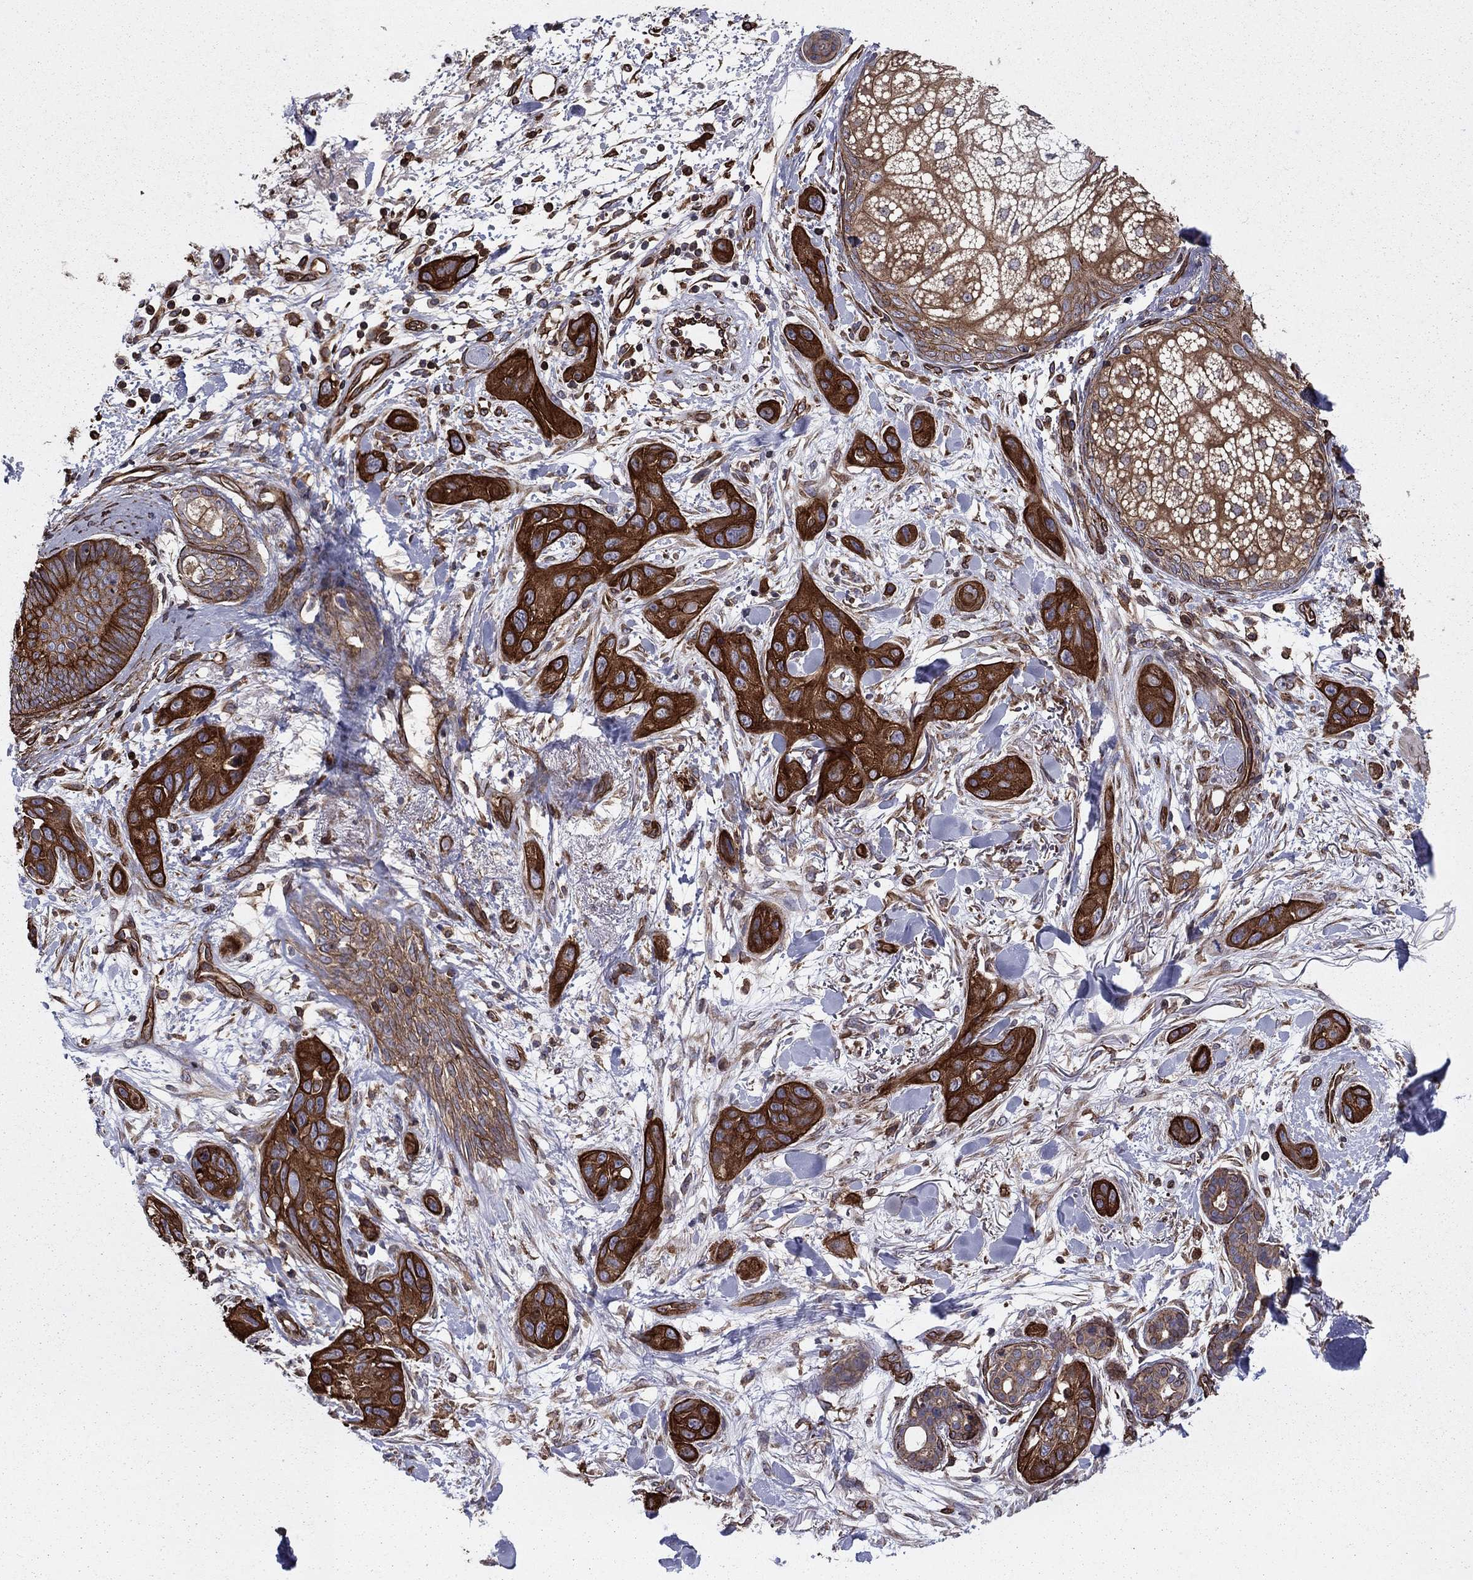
{"staining": {"intensity": "strong", "quantity": ">75%", "location": "cytoplasmic/membranous"}, "tissue": "skin cancer", "cell_type": "Tumor cells", "image_type": "cancer", "snomed": [{"axis": "morphology", "description": "Squamous cell carcinoma, NOS"}, {"axis": "topography", "description": "Skin"}], "caption": "DAB (3,3'-diaminobenzidine) immunohistochemical staining of human skin cancer (squamous cell carcinoma) reveals strong cytoplasmic/membranous protein positivity in about >75% of tumor cells.", "gene": "SHMT1", "patient": {"sex": "male", "age": 78}}